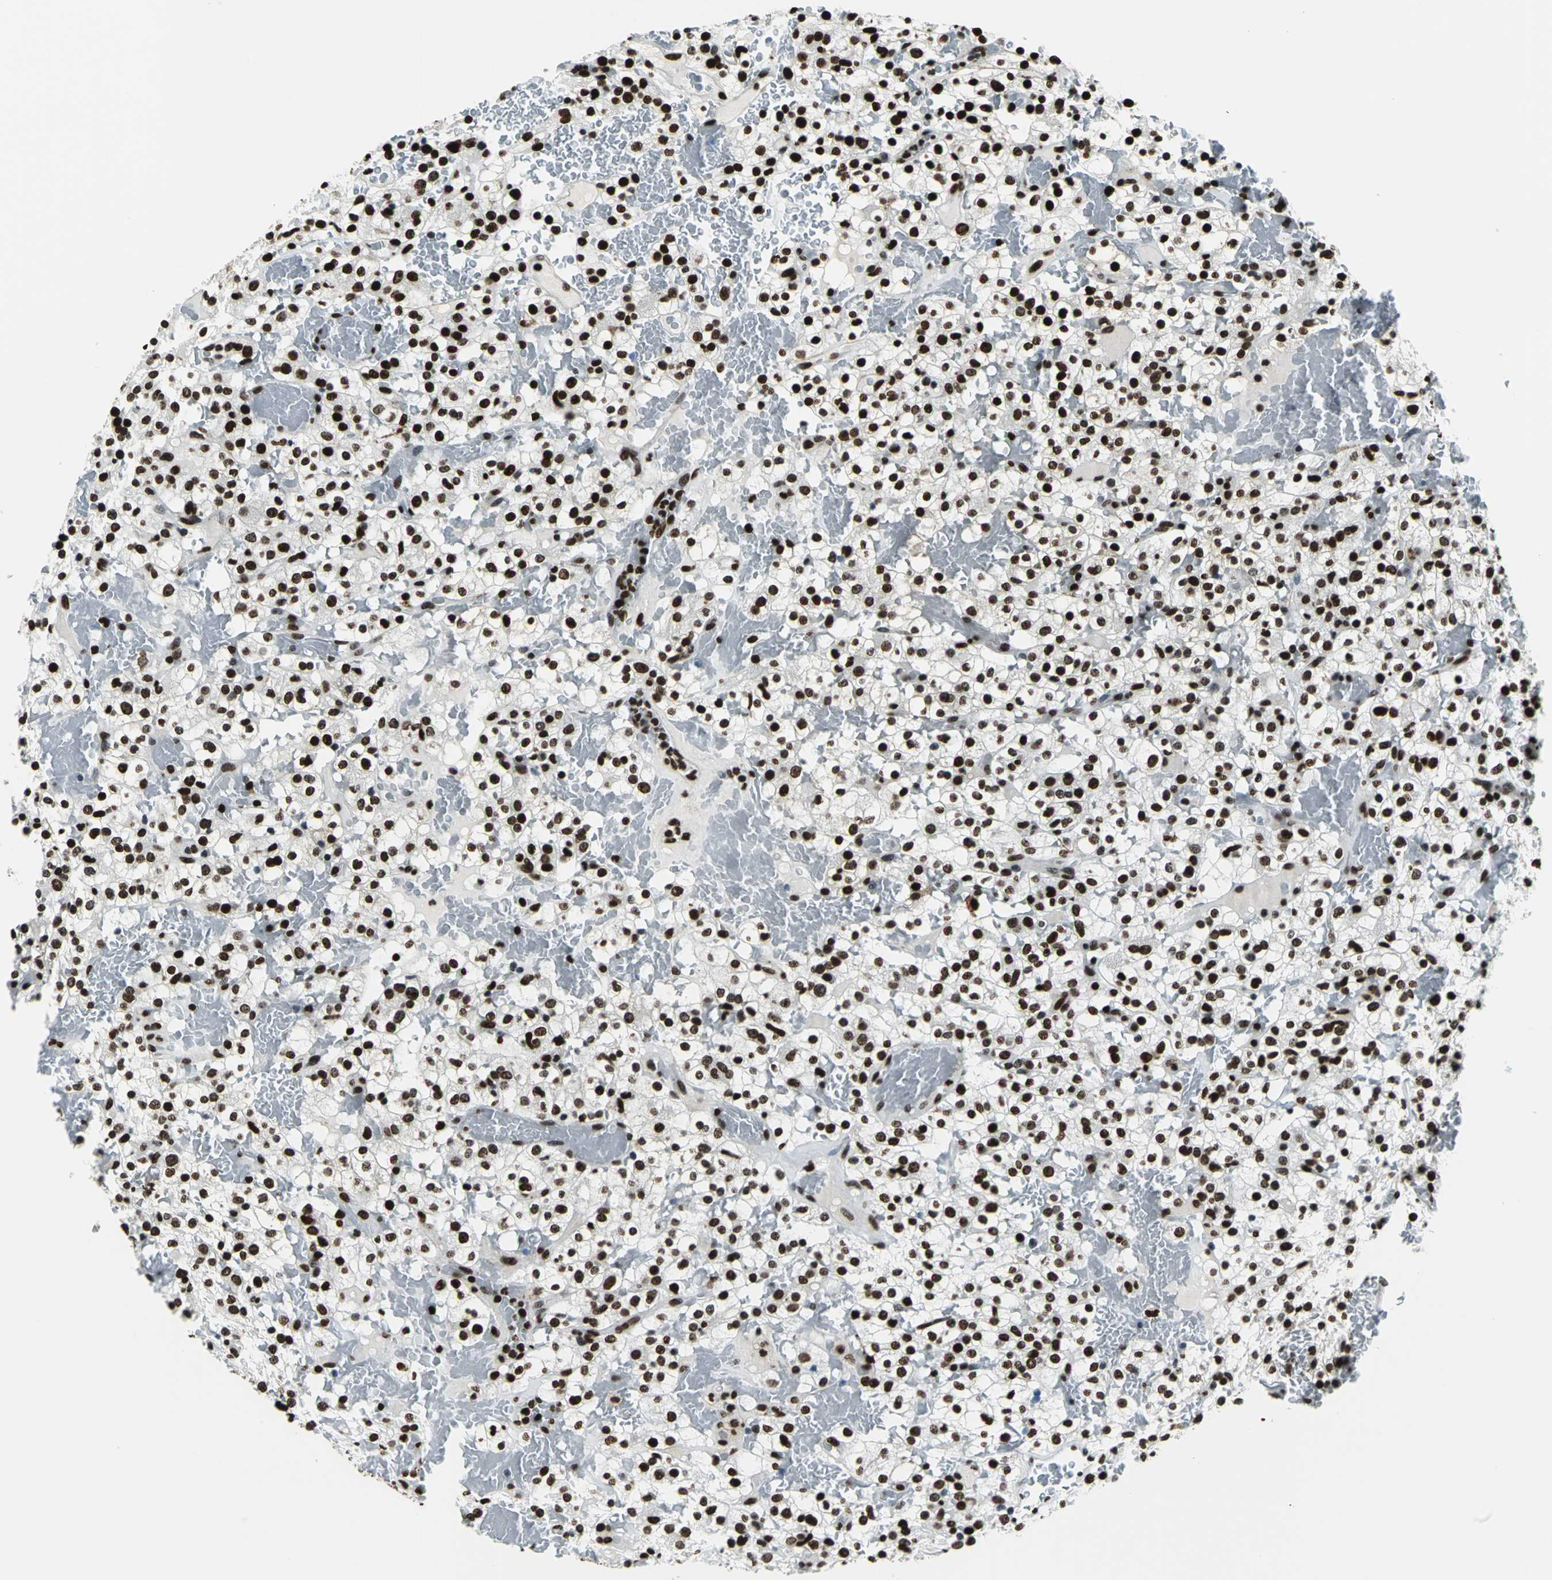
{"staining": {"intensity": "strong", "quantity": ">75%", "location": "nuclear"}, "tissue": "renal cancer", "cell_type": "Tumor cells", "image_type": "cancer", "snomed": [{"axis": "morphology", "description": "Normal tissue, NOS"}, {"axis": "morphology", "description": "Adenocarcinoma, NOS"}, {"axis": "topography", "description": "Kidney"}], "caption": "The micrograph demonstrates immunohistochemical staining of renal cancer (adenocarcinoma). There is strong nuclear staining is identified in approximately >75% of tumor cells.", "gene": "APEX1", "patient": {"sex": "female", "age": 72}}